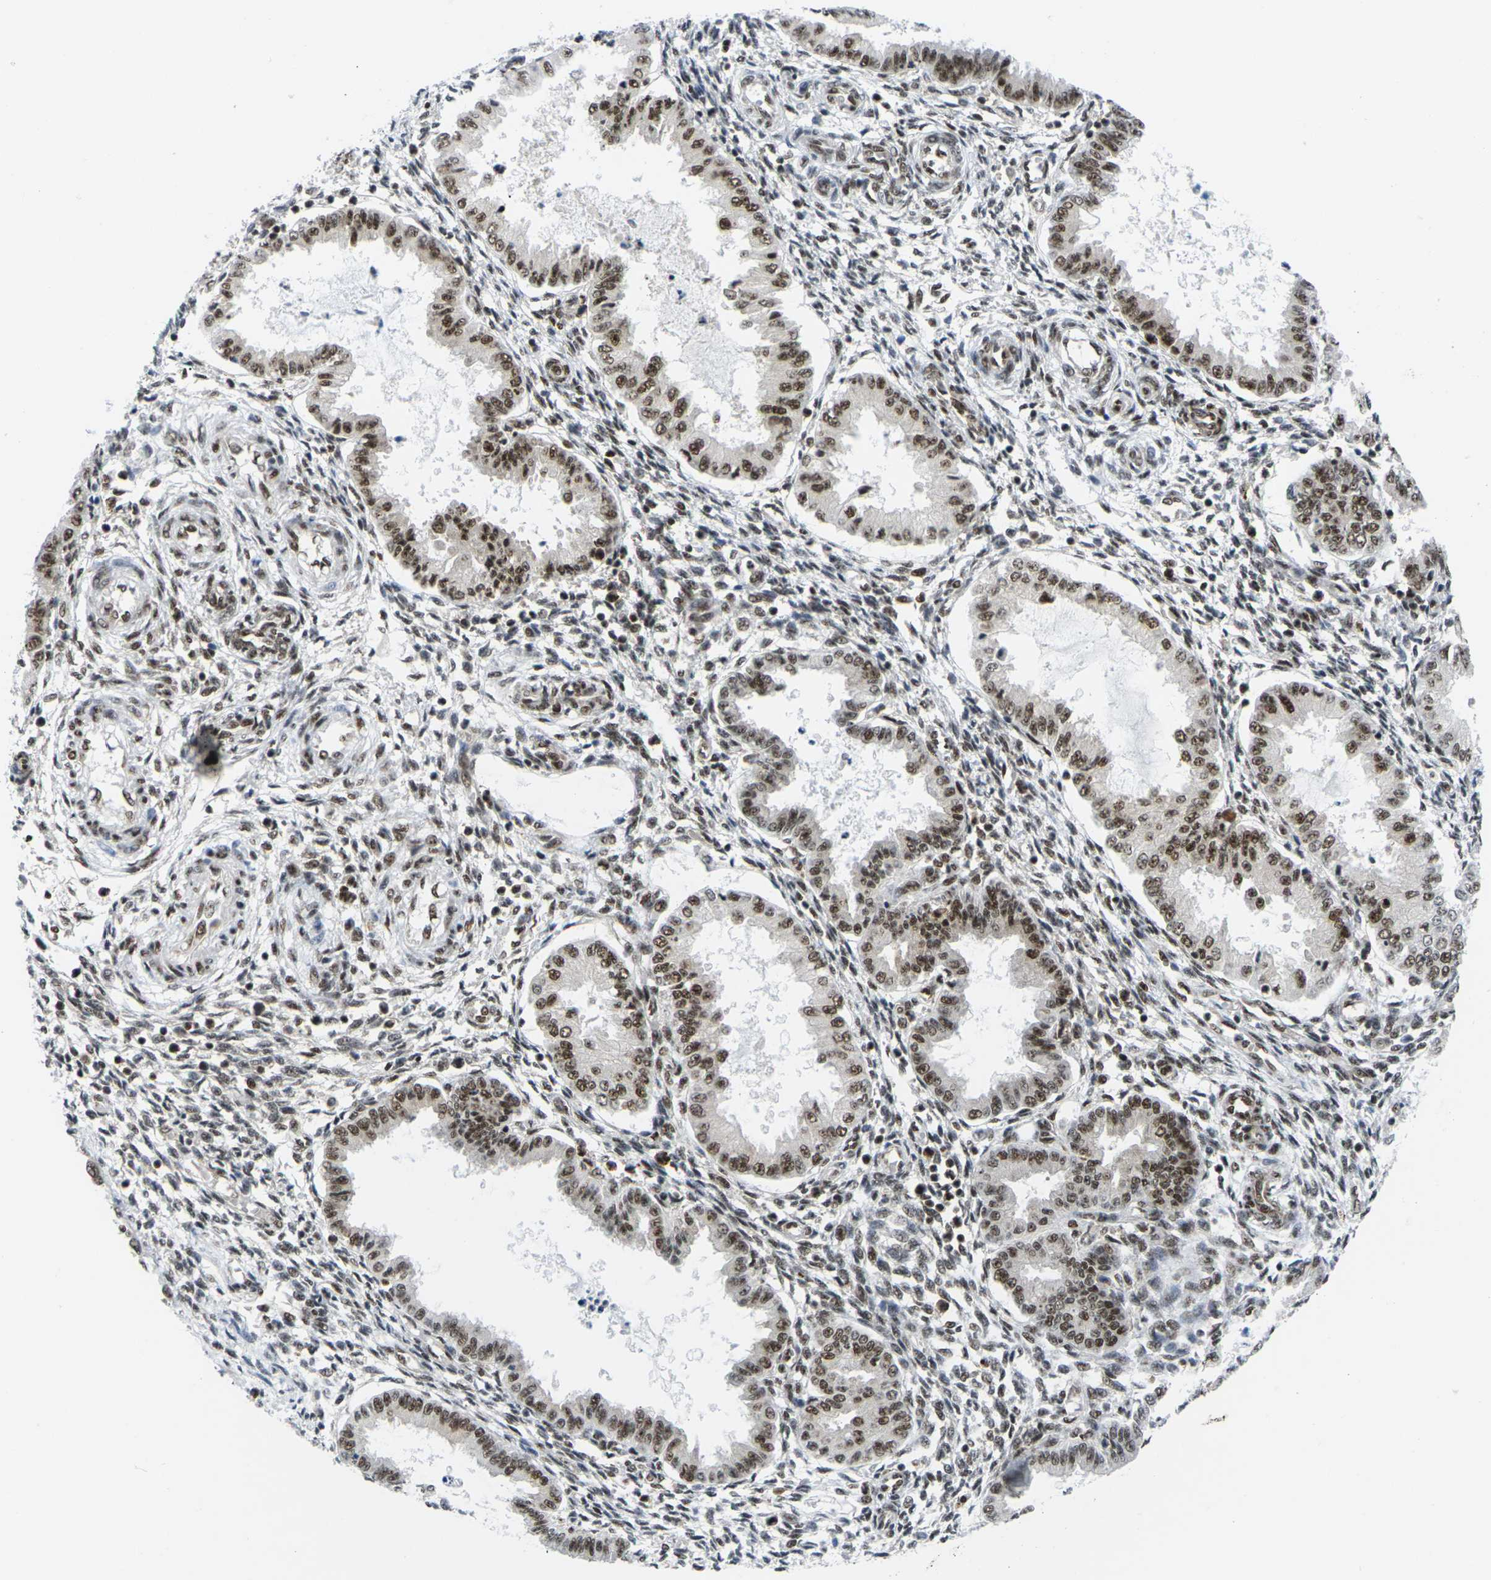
{"staining": {"intensity": "moderate", "quantity": ">75%", "location": "nuclear"}, "tissue": "endometrium", "cell_type": "Cells in endometrial stroma", "image_type": "normal", "snomed": [{"axis": "morphology", "description": "Normal tissue, NOS"}, {"axis": "topography", "description": "Endometrium"}], "caption": "Immunohistochemical staining of benign endometrium demonstrates >75% levels of moderate nuclear protein positivity in approximately >75% of cells in endometrial stroma.", "gene": "MAGOH", "patient": {"sex": "female", "age": 33}}